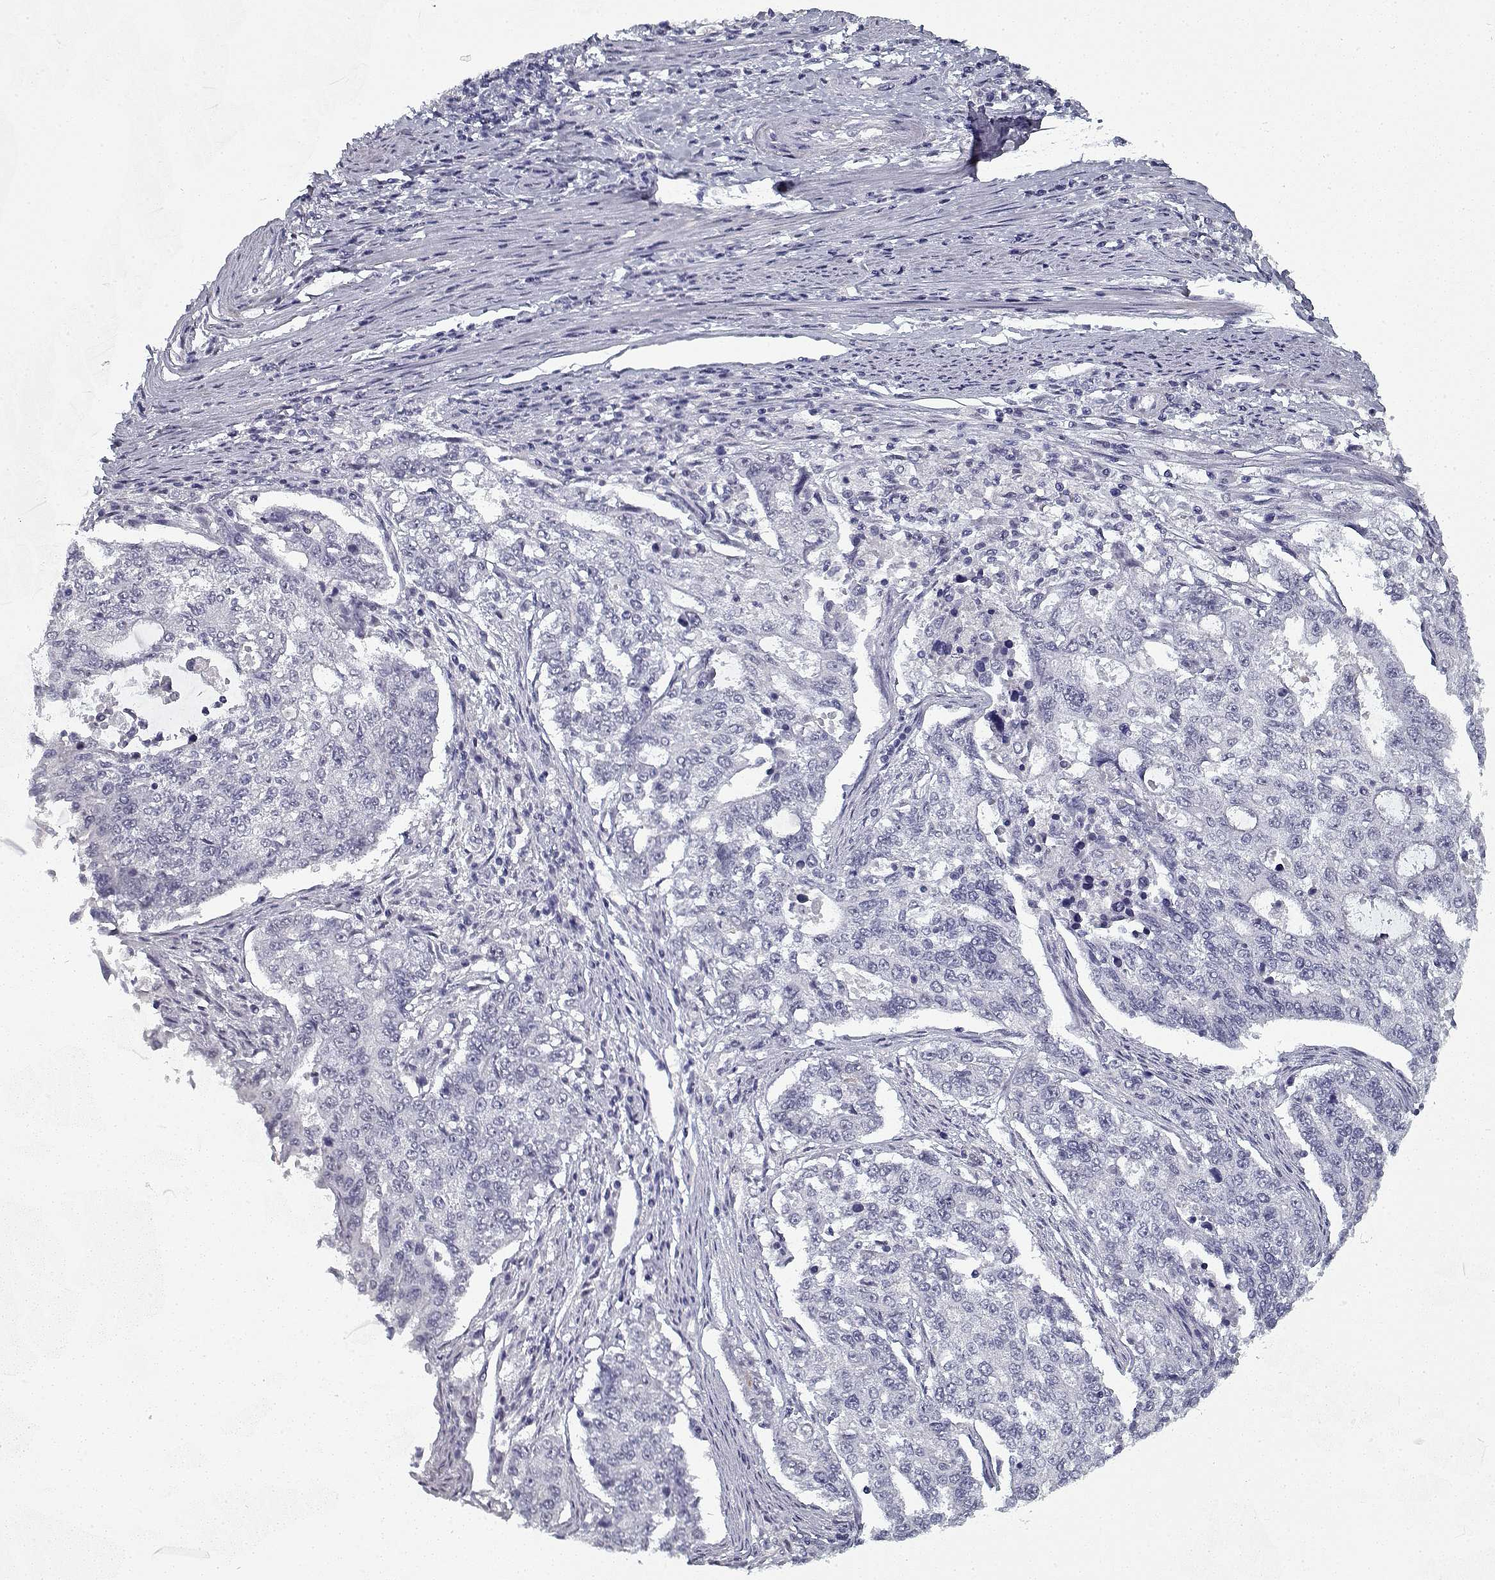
{"staining": {"intensity": "negative", "quantity": "none", "location": "none"}, "tissue": "endometrial cancer", "cell_type": "Tumor cells", "image_type": "cancer", "snomed": [{"axis": "morphology", "description": "Adenocarcinoma, NOS"}, {"axis": "topography", "description": "Uterus"}], "caption": "An image of human endometrial adenocarcinoma is negative for staining in tumor cells.", "gene": "RNF32", "patient": {"sex": "female", "age": 59}}